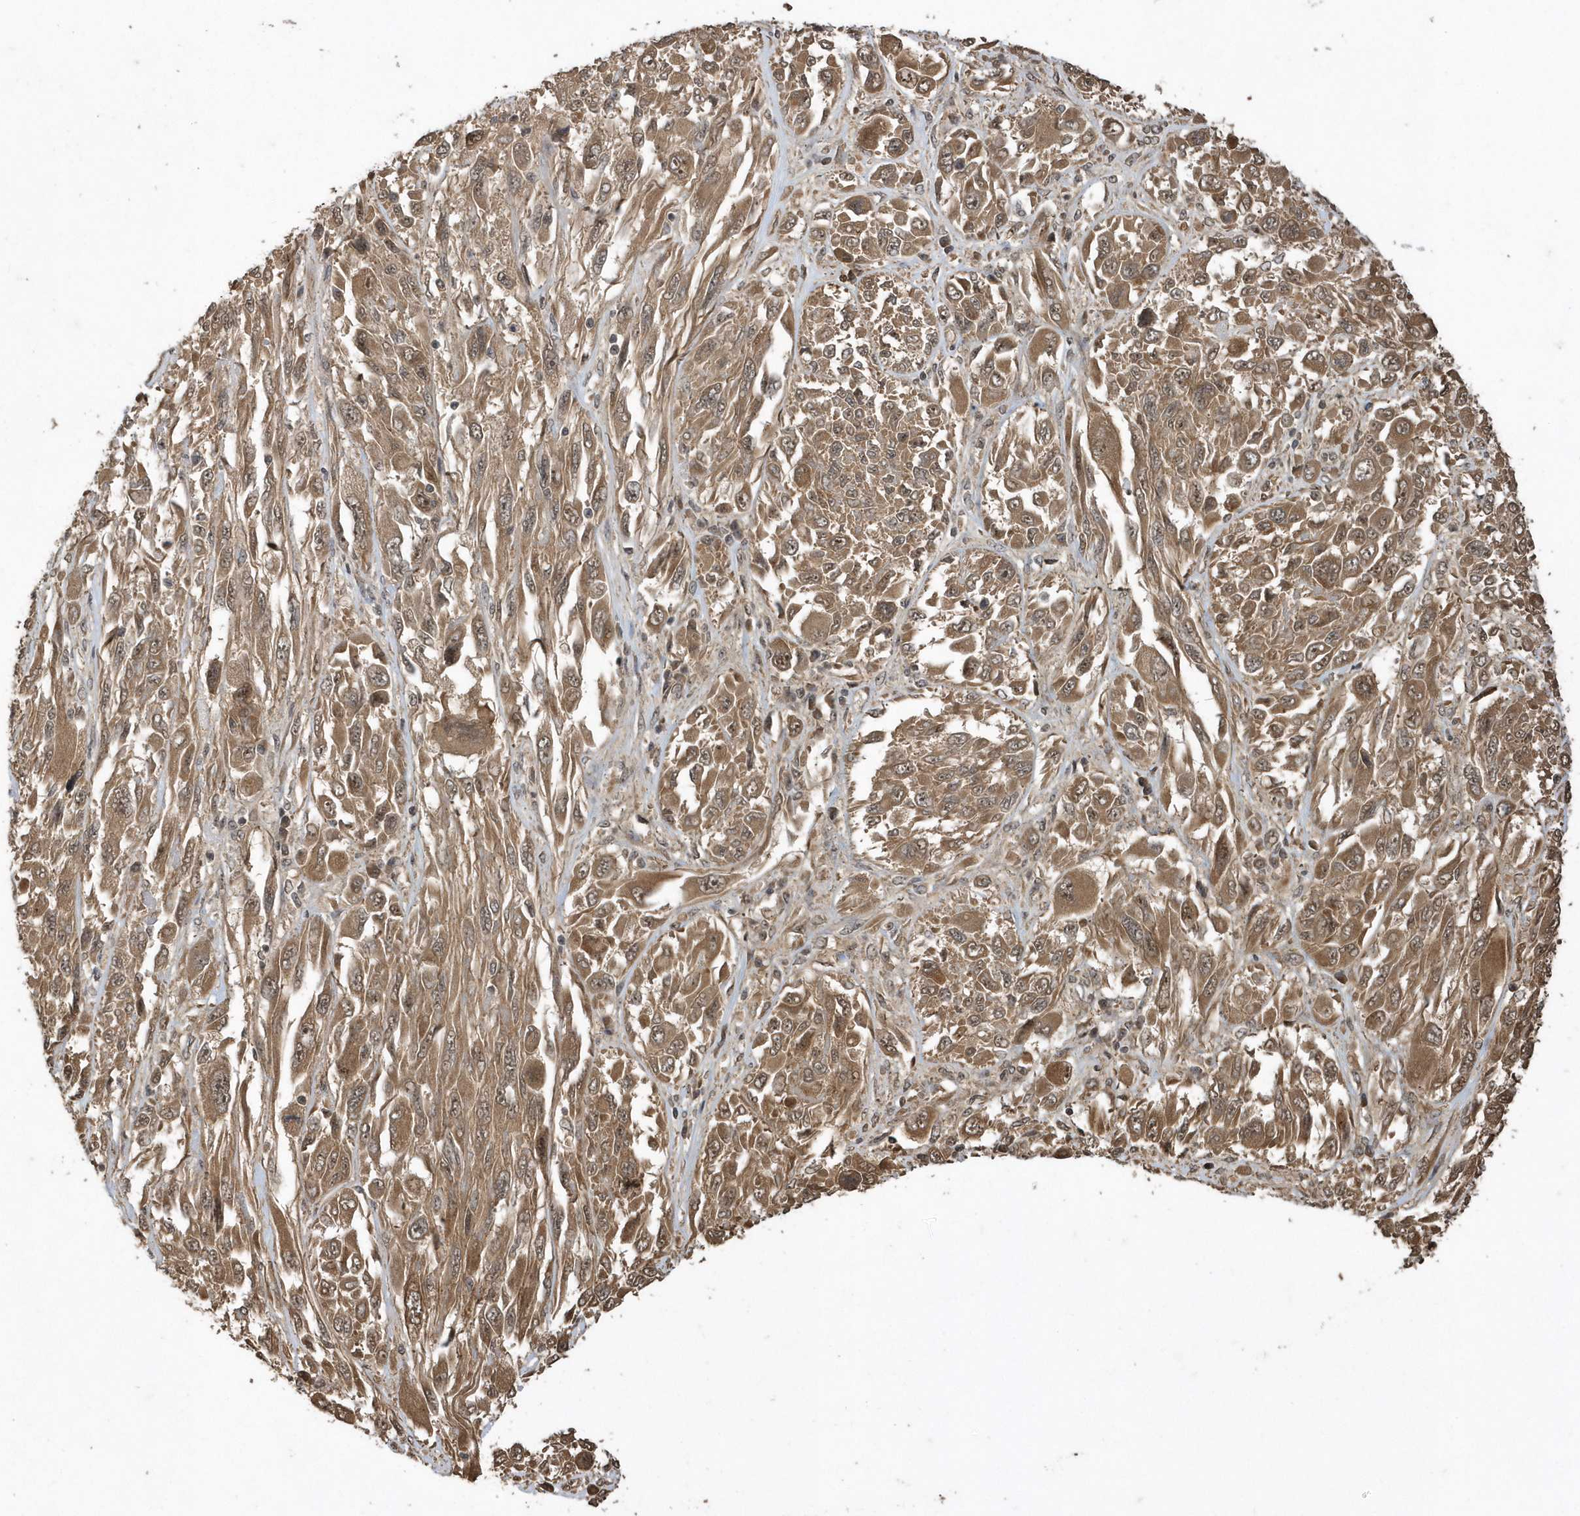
{"staining": {"intensity": "moderate", "quantity": ">75%", "location": "cytoplasmic/membranous"}, "tissue": "melanoma", "cell_type": "Tumor cells", "image_type": "cancer", "snomed": [{"axis": "morphology", "description": "Malignant melanoma, NOS"}, {"axis": "topography", "description": "Skin"}], "caption": "Protein analysis of melanoma tissue demonstrates moderate cytoplasmic/membranous positivity in about >75% of tumor cells.", "gene": "WASHC5", "patient": {"sex": "female", "age": 91}}